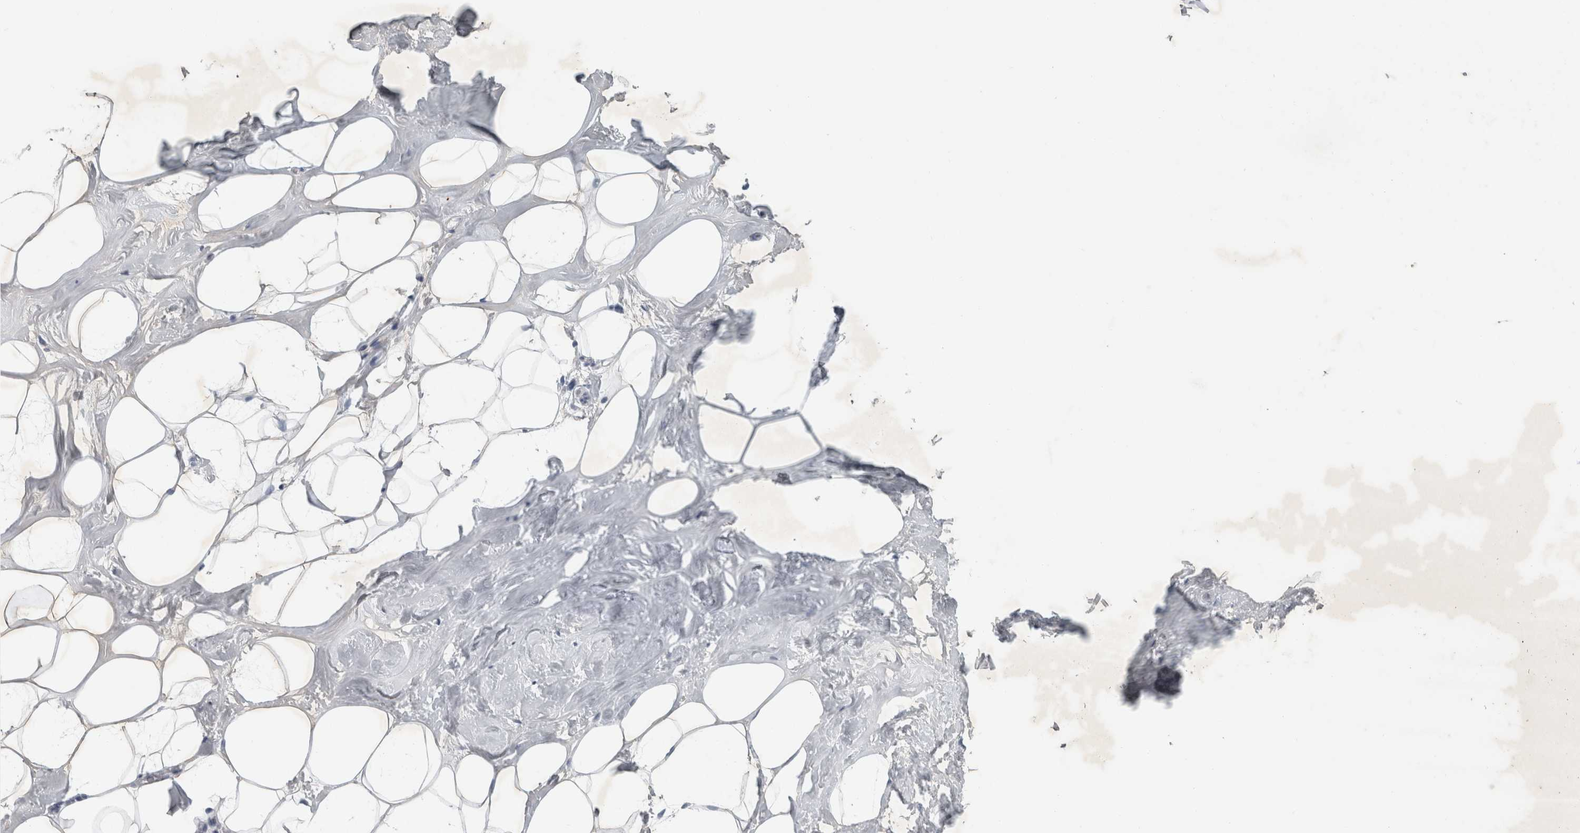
{"staining": {"intensity": "negative", "quantity": "none", "location": "none"}, "tissue": "adipose tissue", "cell_type": "Adipocytes", "image_type": "normal", "snomed": [{"axis": "morphology", "description": "Normal tissue, NOS"}, {"axis": "morphology", "description": "Fibrosis, NOS"}, {"axis": "topography", "description": "Breast"}, {"axis": "topography", "description": "Adipose tissue"}], "caption": "Adipocytes show no significant positivity in unremarkable adipose tissue. The staining is performed using DAB (3,3'-diaminobenzidine) brown chromogen with nuclei counter-stained in using hematoxylin.", "gene": "FXYD7", "patient": {"sex": "female", "age": 39}}